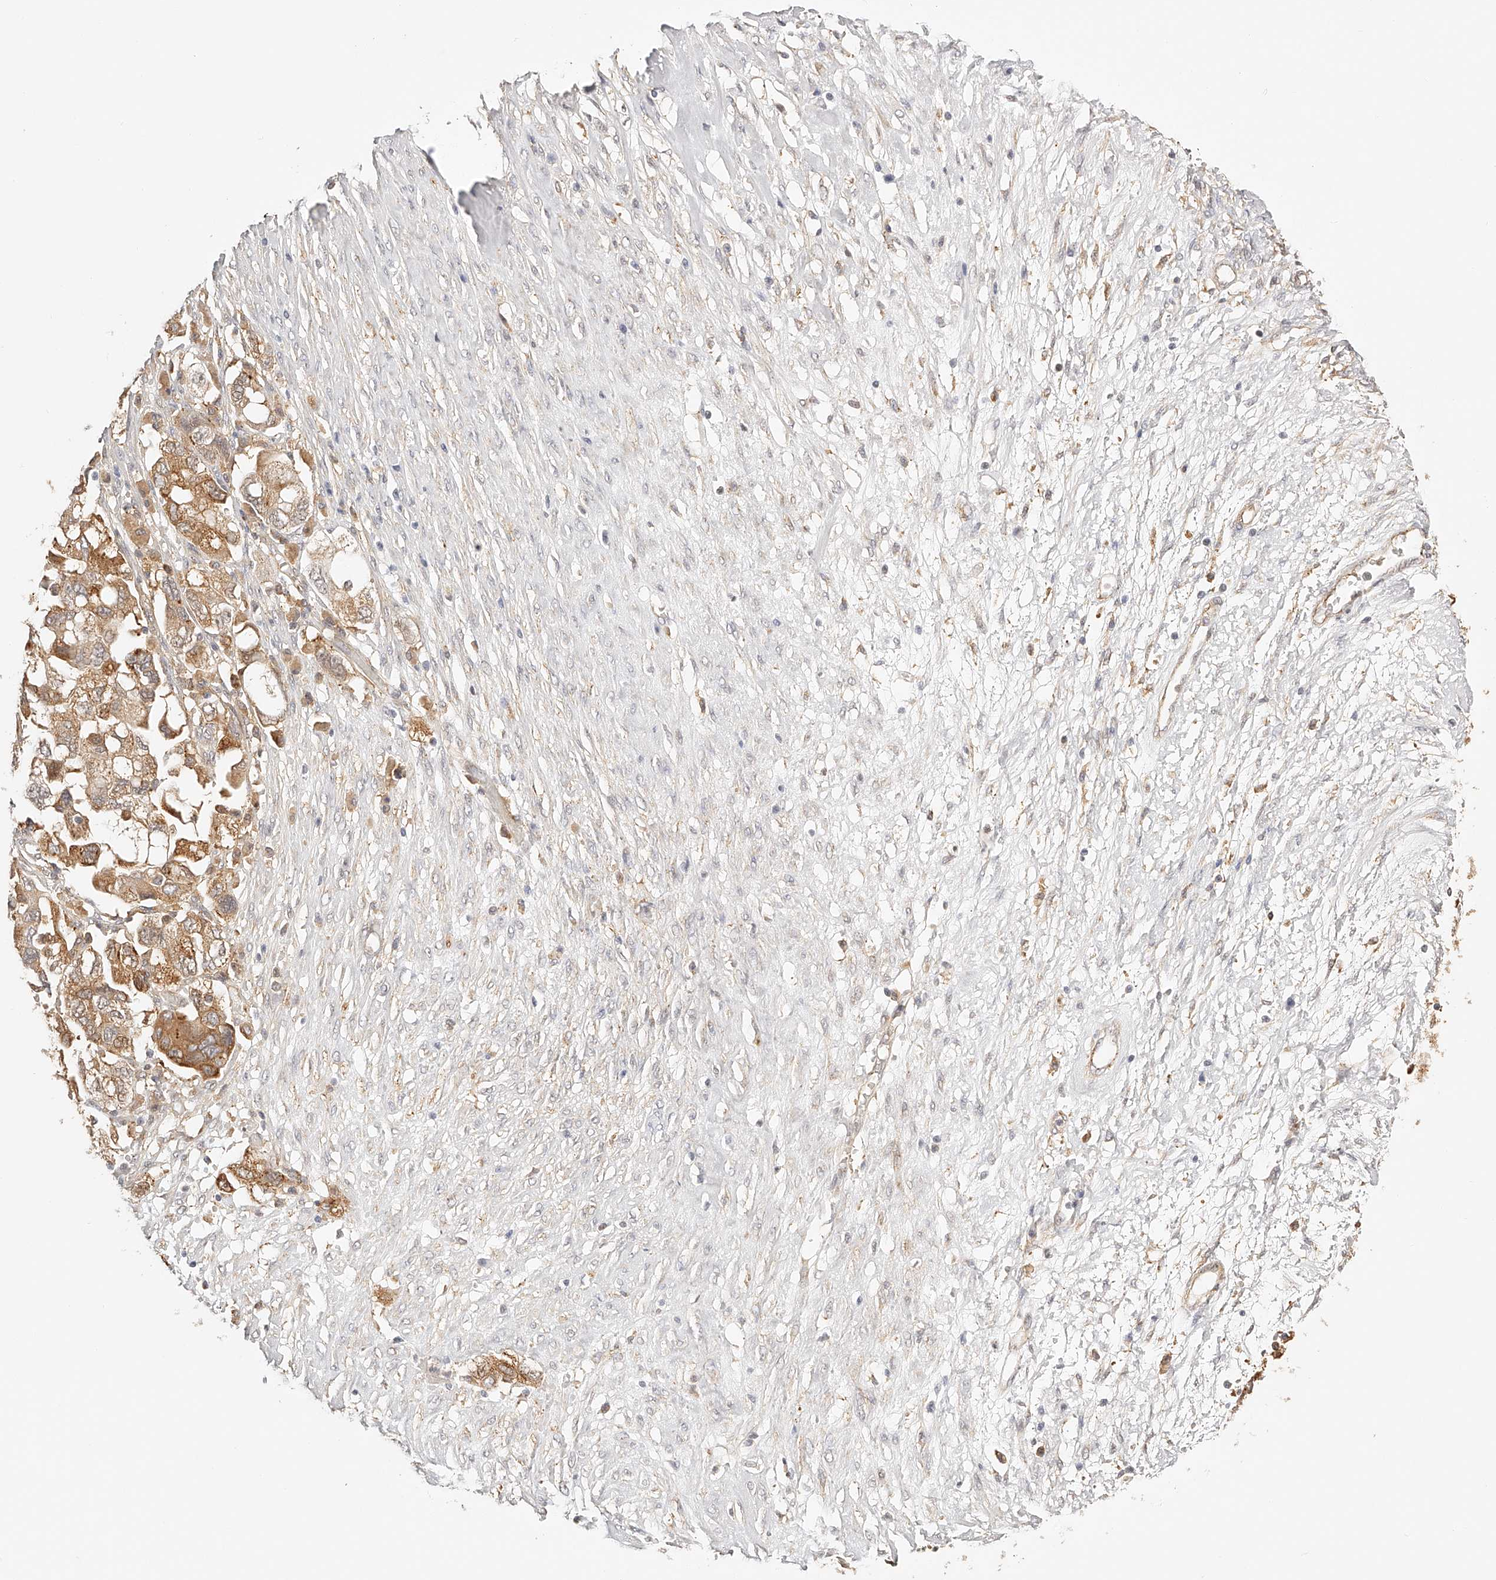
{"staining": {"intensity": "moderate", "quantity": ">75%", "location": "cytoplasmic/membranous"}, "tissue": "ovarian cancer", "cell_type": "Tumor cells", "image_type": "cancer", "snomed": [{"axis": "morphology", "description": "Carcinoma, NOS"}, {"axis": "morphology", "description": "Cystadenocarcinoma, serous, NOS"}, {"axis": "topography", "description": "Ovary"}], "caption": "Human serous cystadenocarcinoma (ovarian) stained for a protein (brown) displays moderate cytoplasmic/membranous positive positivity in about >75% of tumor cells.", "gene": "SYNC", "patient": {"sex": "female", "age": 69}}